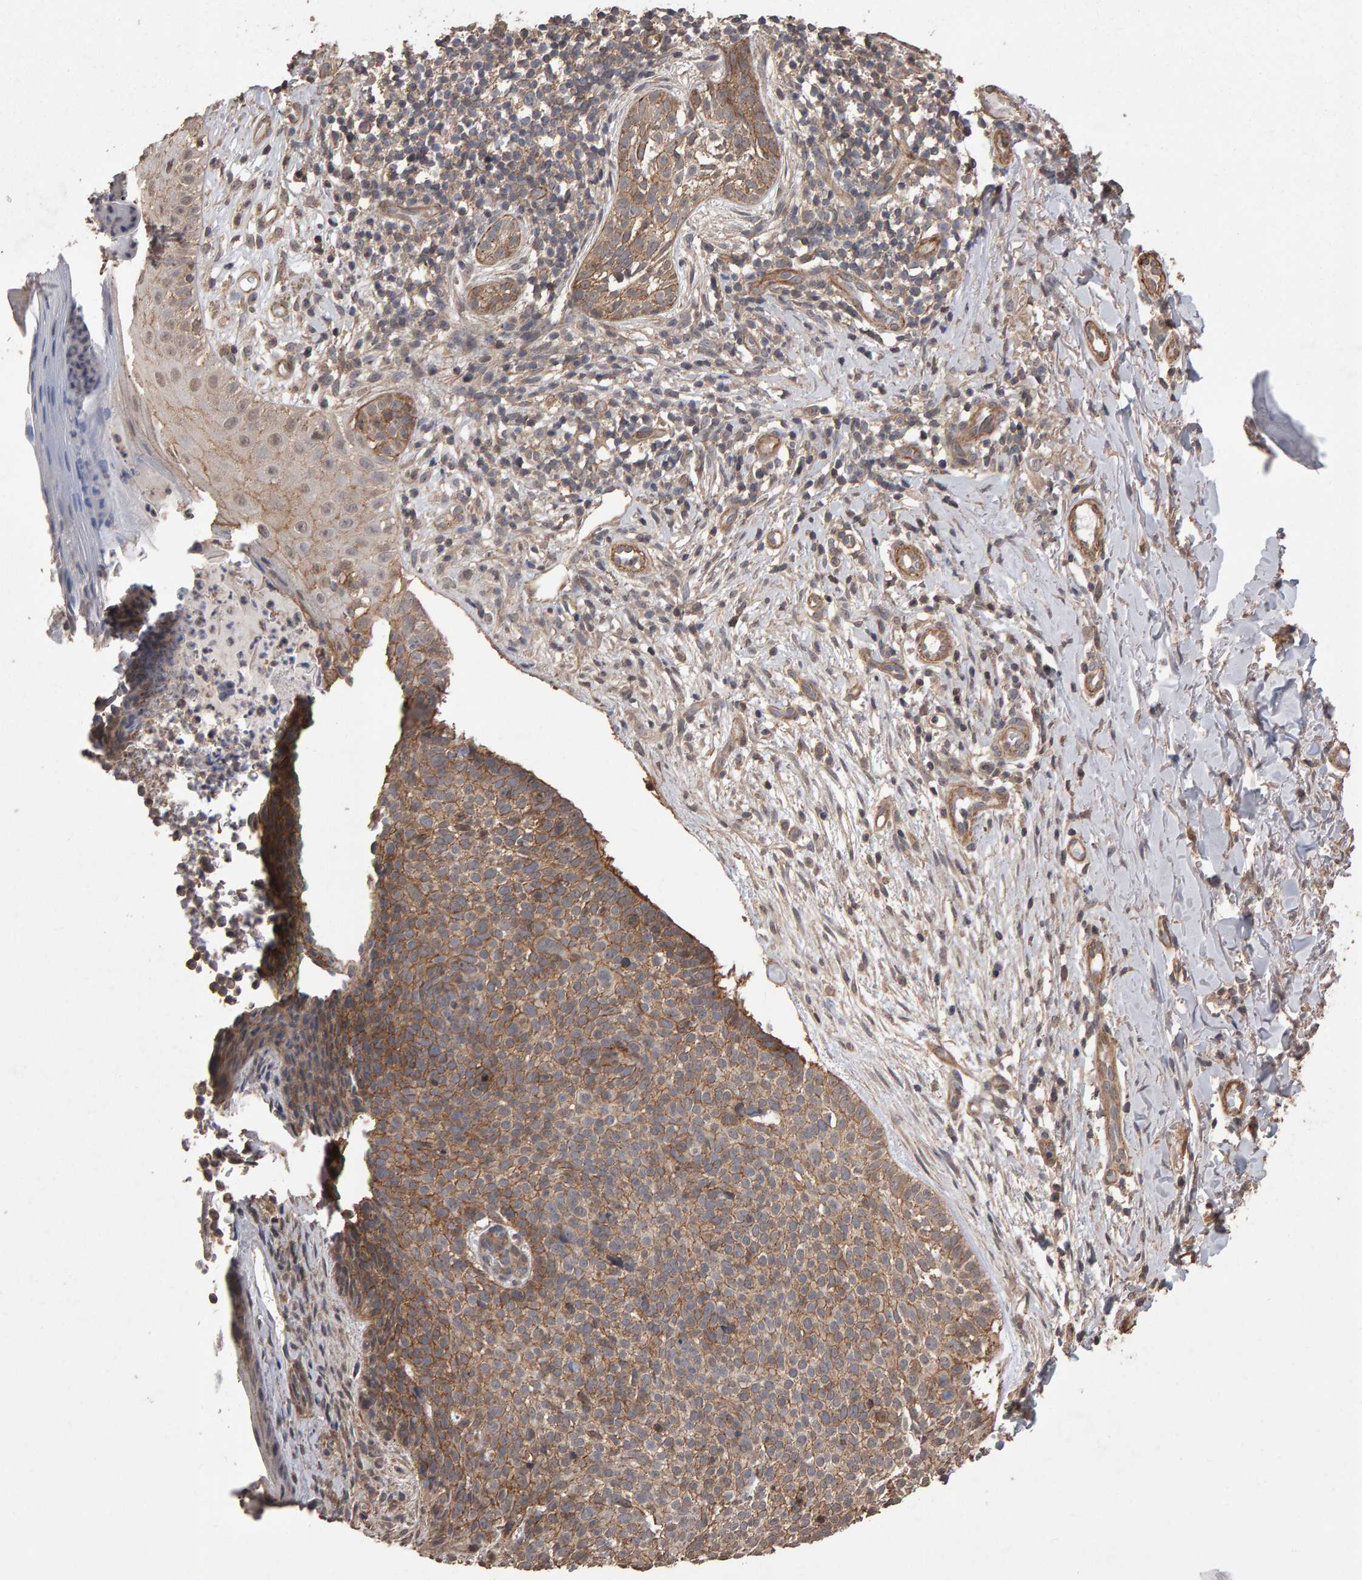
{"staining": {"intensity": "moderate", "quantity": ">75%", "location": "cytoplasmic/membranous"}, "tissue": "skin cancer", "cell_type": "Tumor cells", "image_type": "cancer", "snomed": [{"axis": "morphology", "description": "Normal tissue, NOS"}, {"axis": "morphology", "description": "Basal cell carcinoma"}, {"axis": "topography", "description": "Skin"}], "caption": "This image demonstrates skin basal cell carcinoma stained with IHC to label a protein in brown. The cytoplasmic/membranous of tumor cells show moderate positivity for the protein. Nuclei are counter-stained blue.", "gene": "SCRIB", "patient": {"sex": "male", "age": 67}}